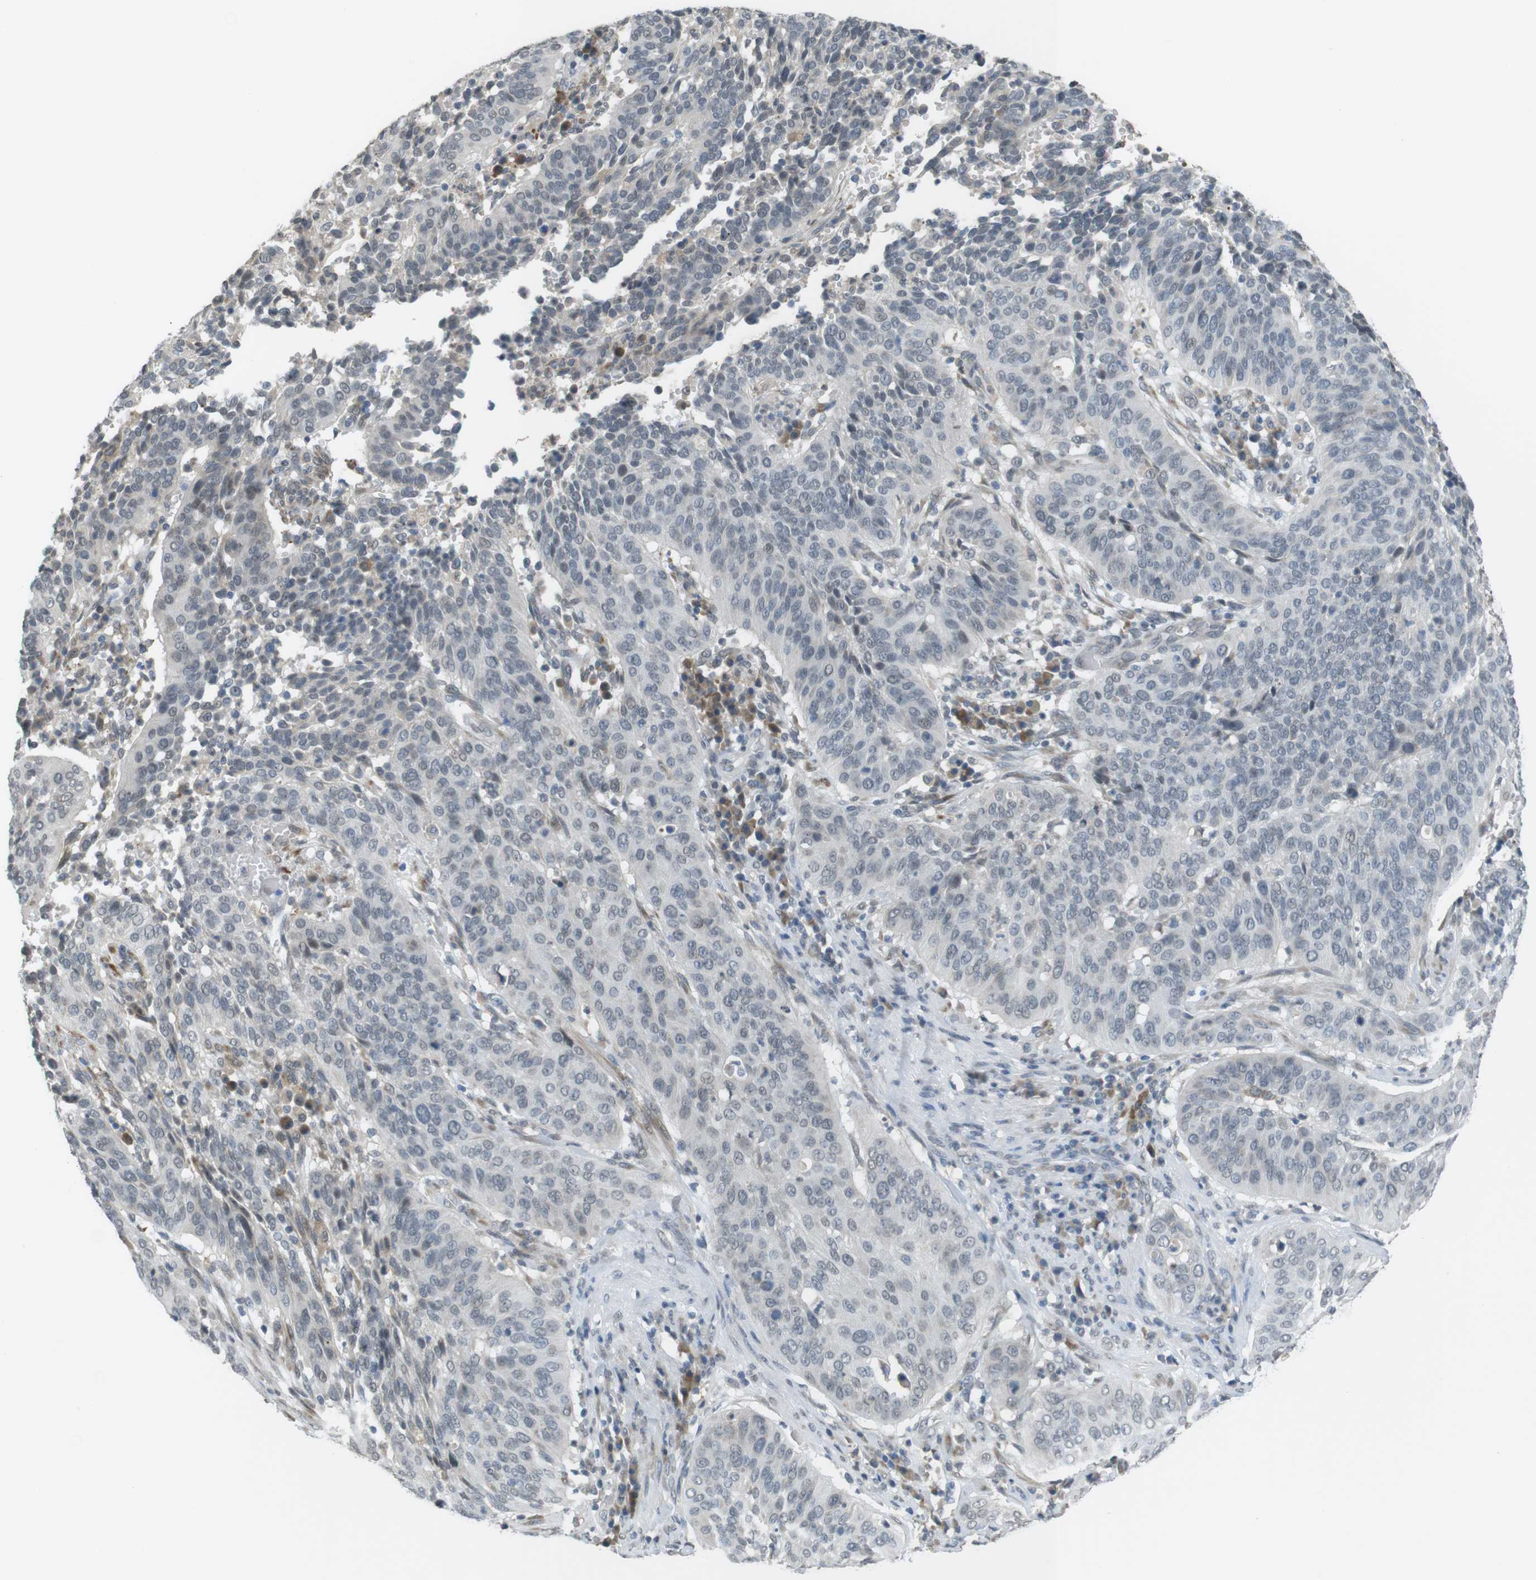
{"staining": {"intensity": "negative", "quantity": "none", "location": "none"}, "tissue": "cervical cancer", "cell_type": "Tumor cells", "image_type": "cancer", "snomed": [{"axis": "morphology", "description": "Normal tissue, NOS"}, {"axis": "morphology", "description": "Squamous cell carcinoma, NOS"}, {"axis": "topography", "description": "Cervix"}], "caption": "Immunohistochemistry (IHC) of human cervical squamous cell carcinoma demonstrates no positivity in tumor cells.", "gene": "FZD10", "patient": {"sex": "female", "age": 39}}